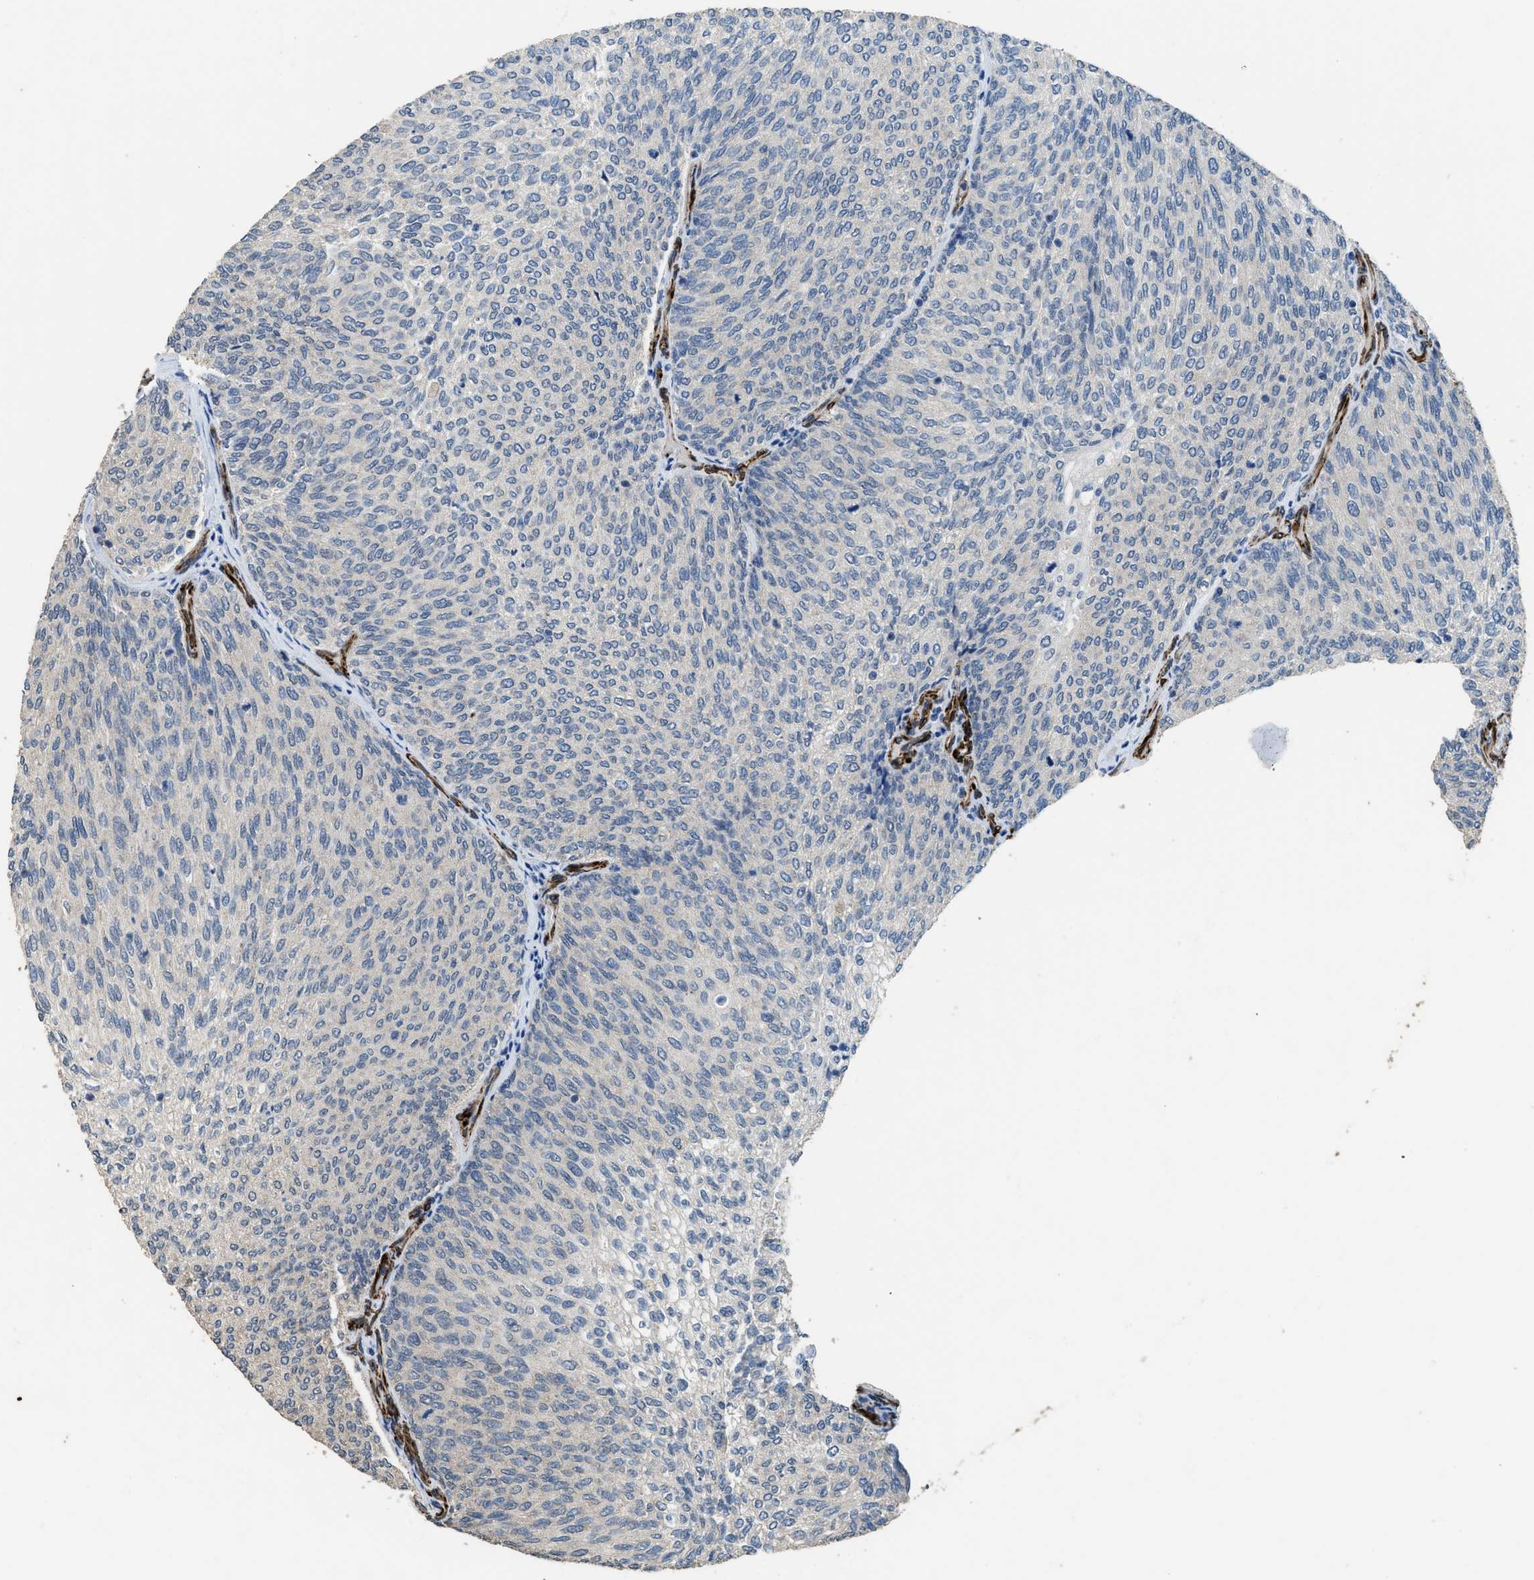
{"staining": {"intensity": "negative", "quantity": "none", "location": "none"}, "tissue": "urothelial cancer", "cell_type": "Tumor cells", "image_type": "cancer", "snomed": [{"axis": "morphology", "description": "Urothelial carcinoma, Low grade"}, {"axis": "topography", "description": "Urinary bladder"}], "caption": "Urothelial cancer stained for a protein using IHC displays no expression tumor cells.", "gene": "SYNM", "patient": {"sex": "female", "age": 79}}